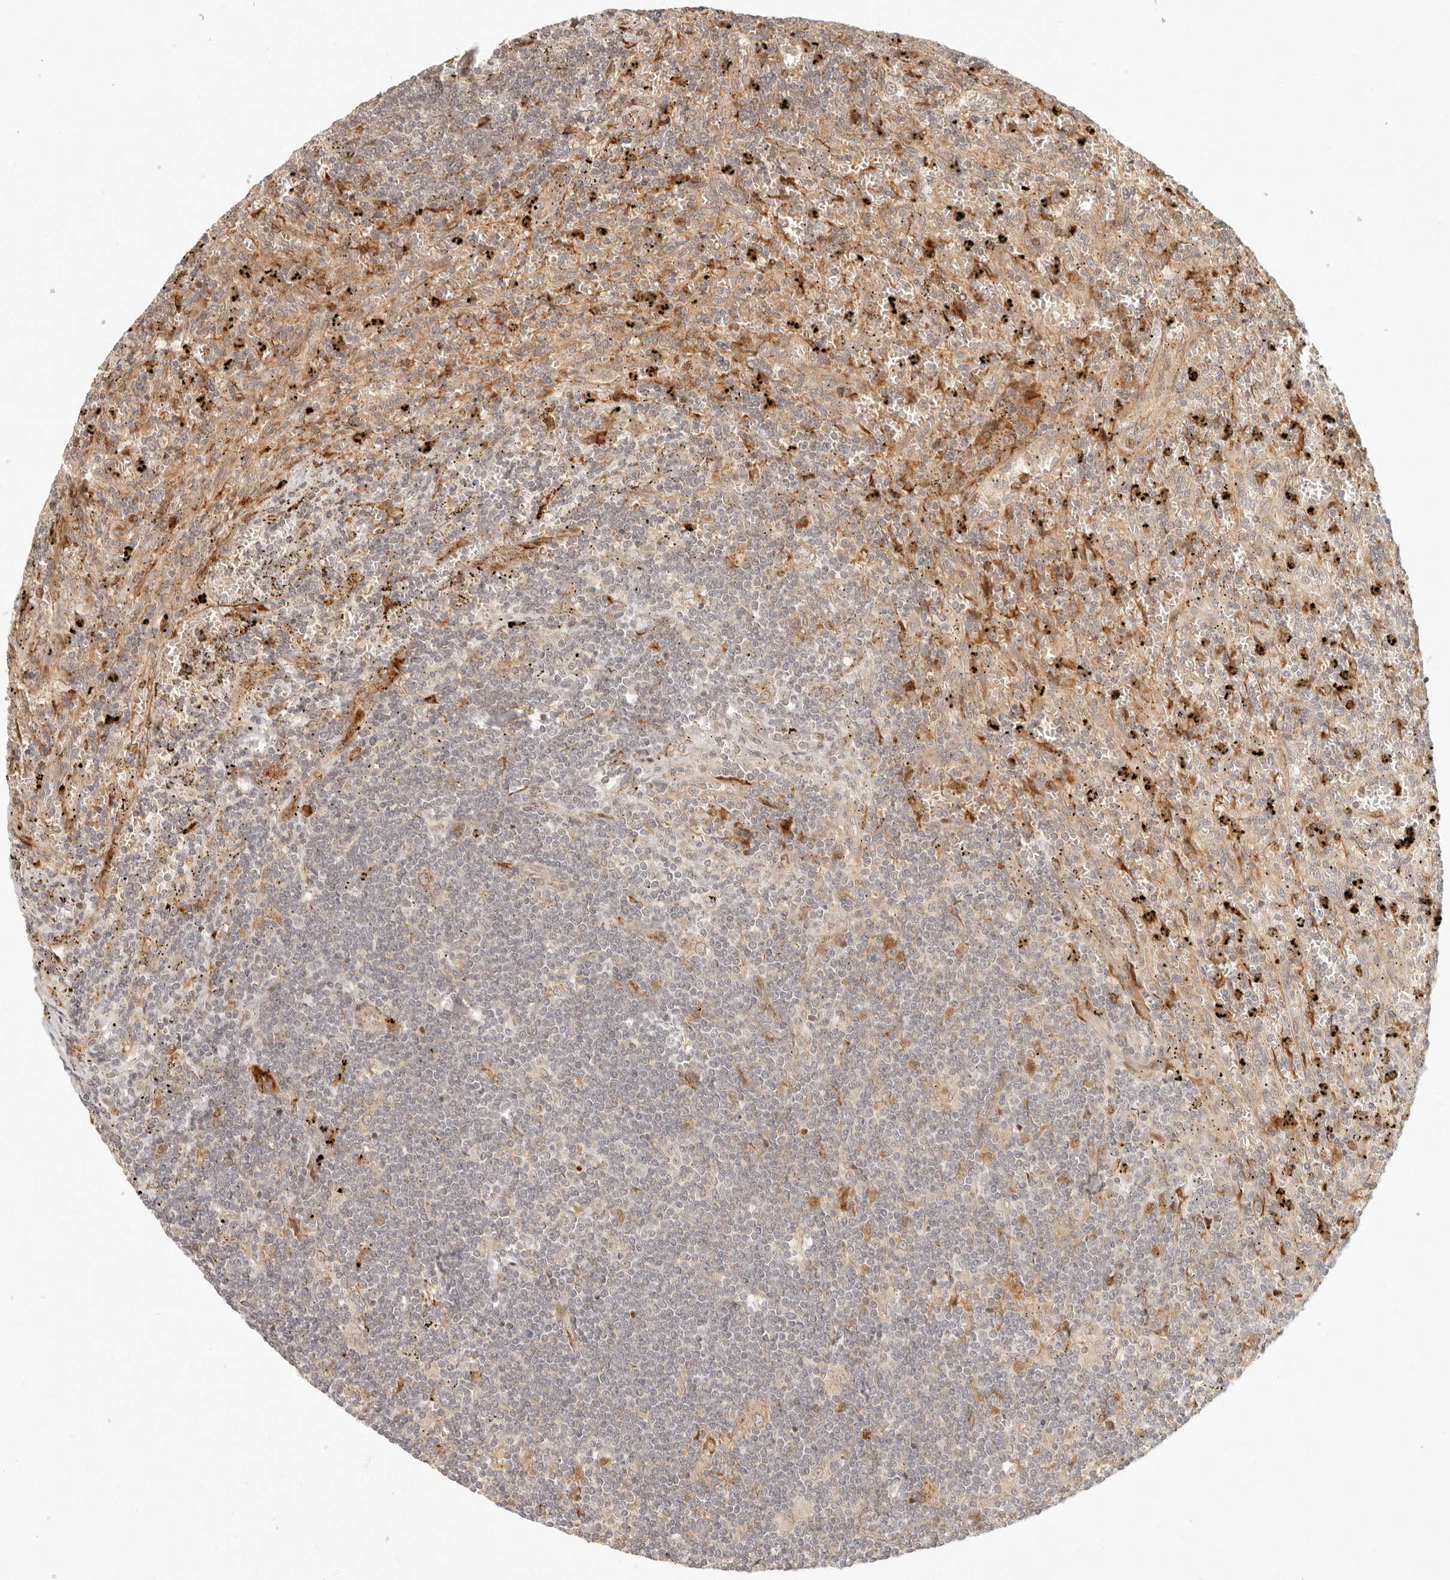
{"staining": {"intensity": "negative", "quantity": "none", "location": "none"}, "tissue": "lymphoma", "cell_type": "Tumor cells", "image_type": "cancer", "snomed": [{"axis": "morphology", "description": "Malignant lymphoma, non-Hodgkin's type, Low grade"}, {"axis": "topography", "description": "Spleen"}], "caption": "Photomicrograph shows no protein positivity in tumor cells of low-grade malignant lymphoma, non-Hodgkin's type tissue.", "gene": "KLHL38", "patient": {"sex": "male", "age": 76}}